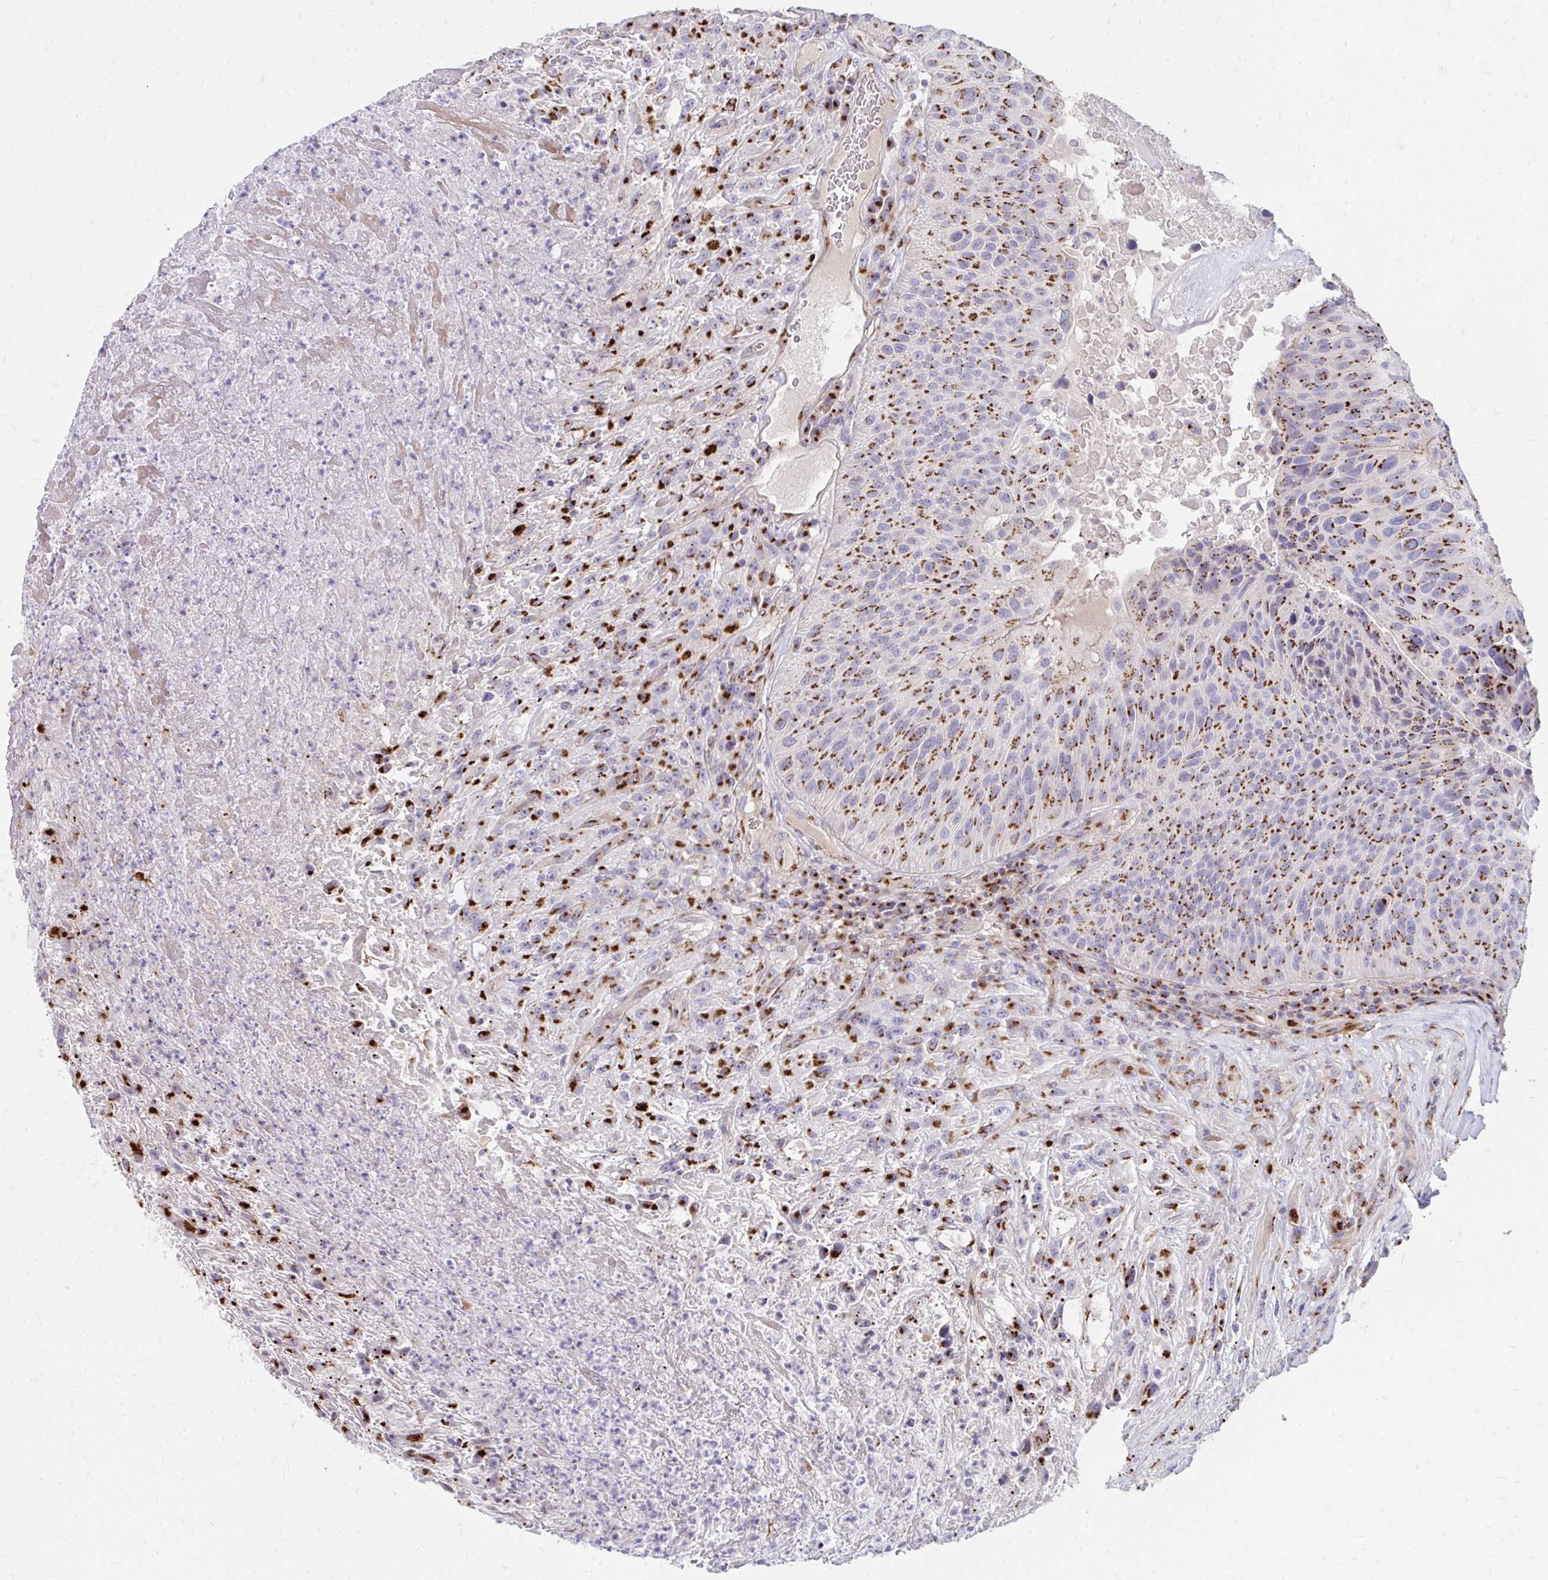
{"staining": {"intensity": "strong", "quantity": "25%-75%", "location": "cytoplasmic/membranous"}, "tissue": "urothelial cancer", "cell_type": "Tumor cells", "image_type": "cancer", "snomed": [{"axis": "morphology", "description": "Urothelial carcinoma, High grade"}, {"axis": "topography", "description": "Urinary bladder"}], "caption": "This is a micrograph of IHC staining of urothelial cancer, which shows strong expression in the cytoplasmic/membranous of tumor cells.", "gene": "RAB6B", "patient": {"sex": "male", "age": 66}}